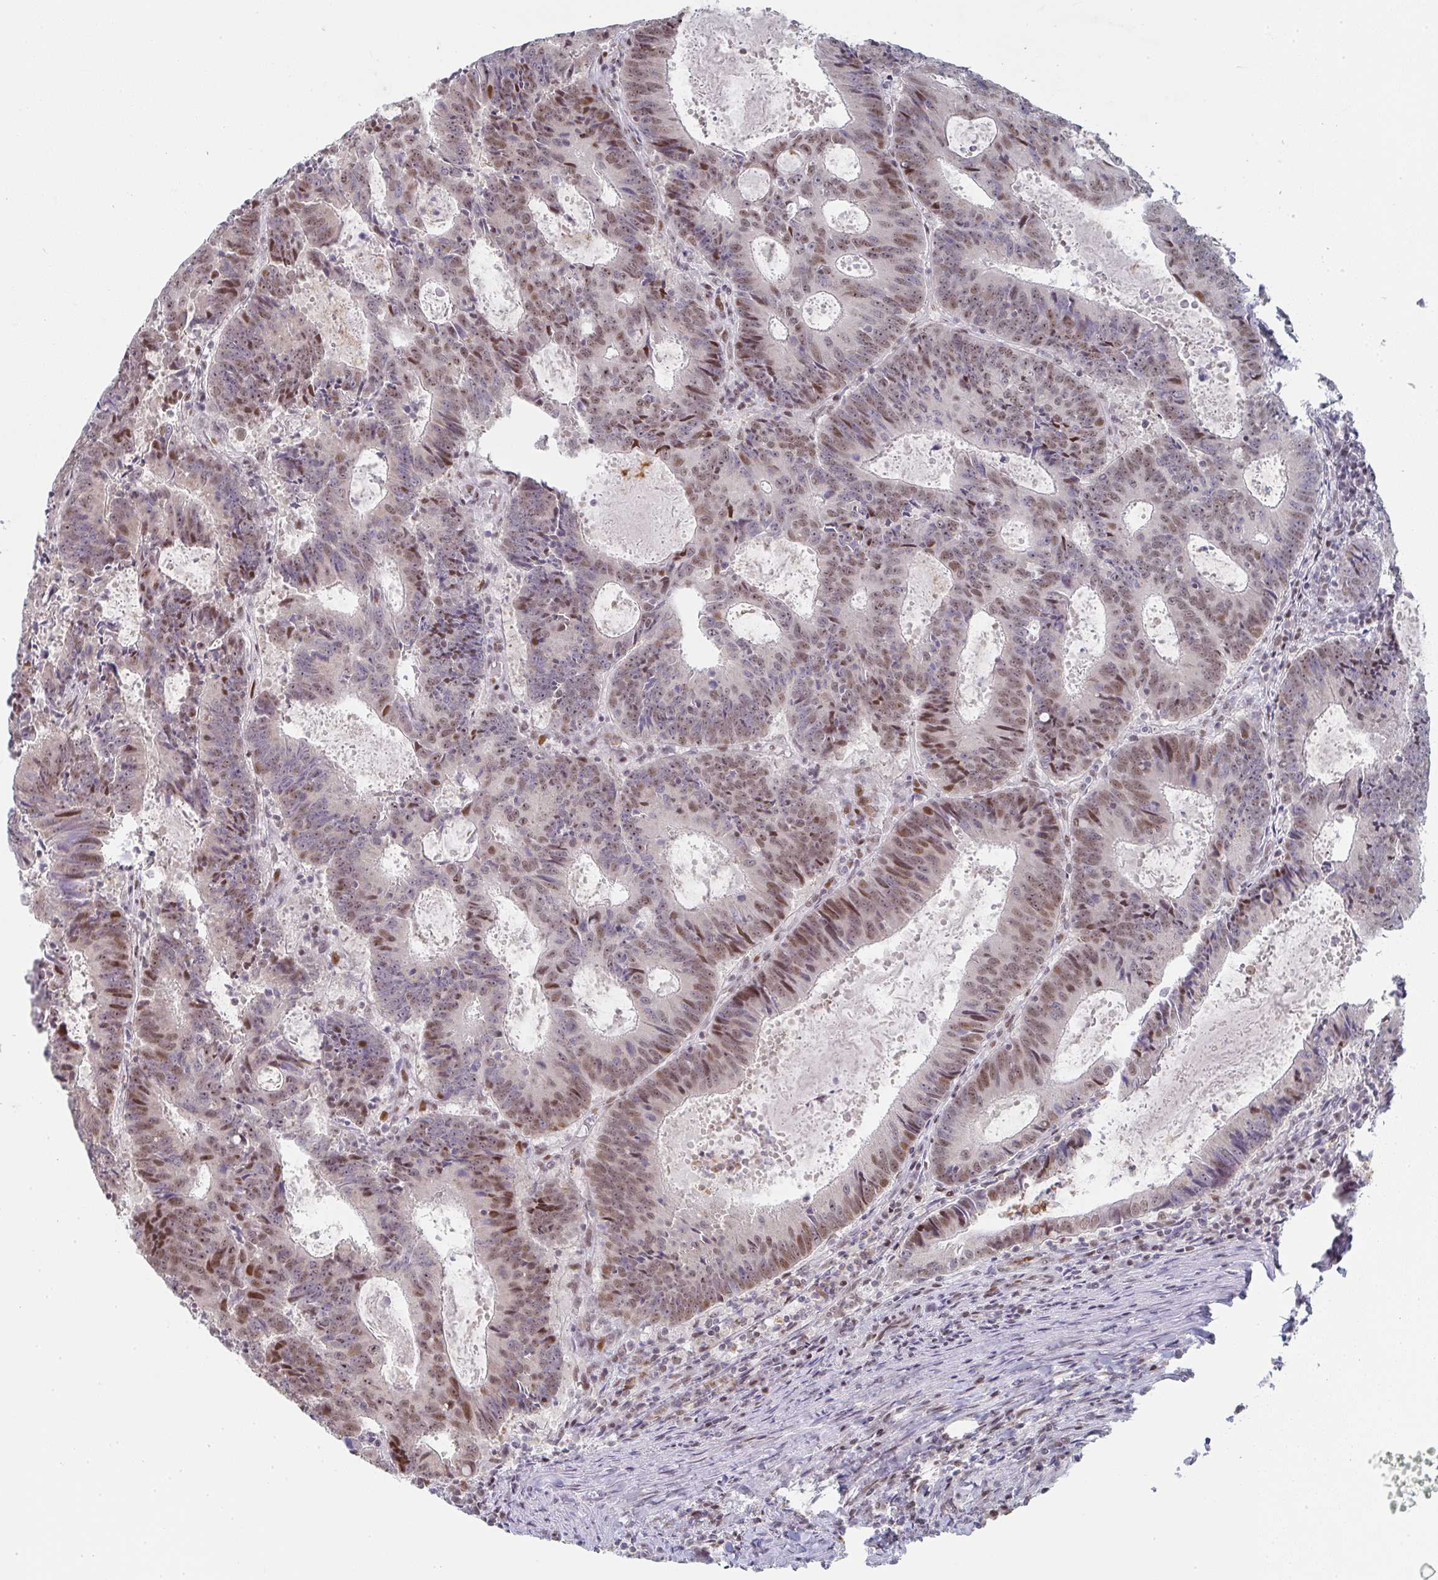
{"staining": {"intensity": "moderate", "quantity": ">75%", "location": "nuclear"}, "tissue": "colorectal cancer", "cell_type": "Tumor cells", "image_type": "cancer", "snomed": [{"axis": "morphology", "description": "Adenocarcinoma, NOS"}, {"axis": "topography", "description": "Colon"}], "caption": "Immunohistochemical staining of human colorectal adenocarcinoma demonstrates moderate nuclear protein staining in about >75% of tumor cells.", "gene": "LIN54", "patient": {"sex": "male", "age": 67}}